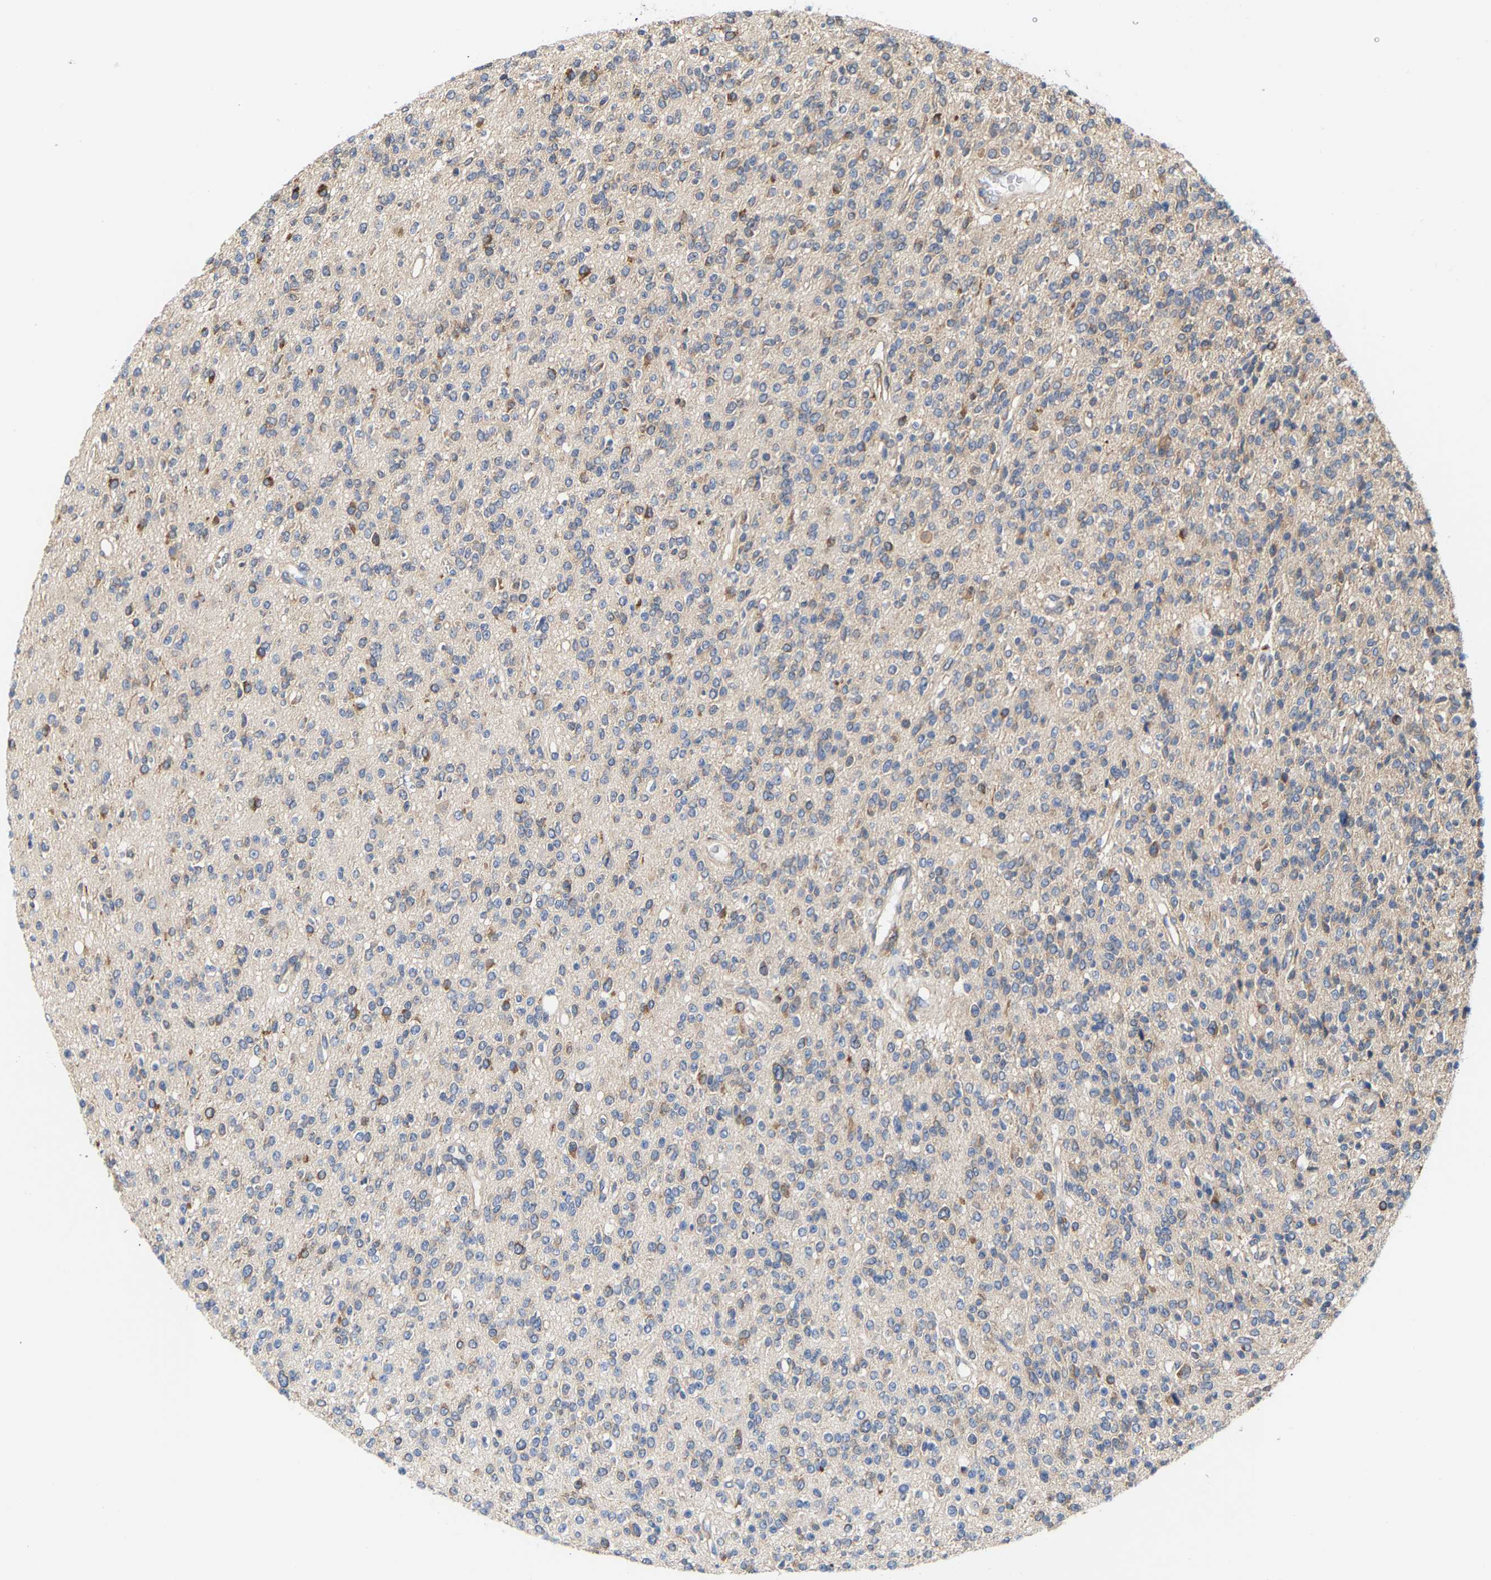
{"staining": {"intensity": "moderate", "quantity": "<25%", "location": "cytoplasmic/membranous"}, "tissue": "glioma", "cell_type": "Tumor cells", "image_type": "cancer", "snomed": [{"axis": "morphology", "description": "Glioma, malignant, High grade"}, {"axis": "topography", "description": "Brain"}], "caption": "Glioma stained with immunohistochemistry (IHC) exhibits moderate cytoplasmic/membranous positivity in about <25% of tumor cells.", "gene": "ARAP1", "patient": {"sex": "male", "age": 34}}